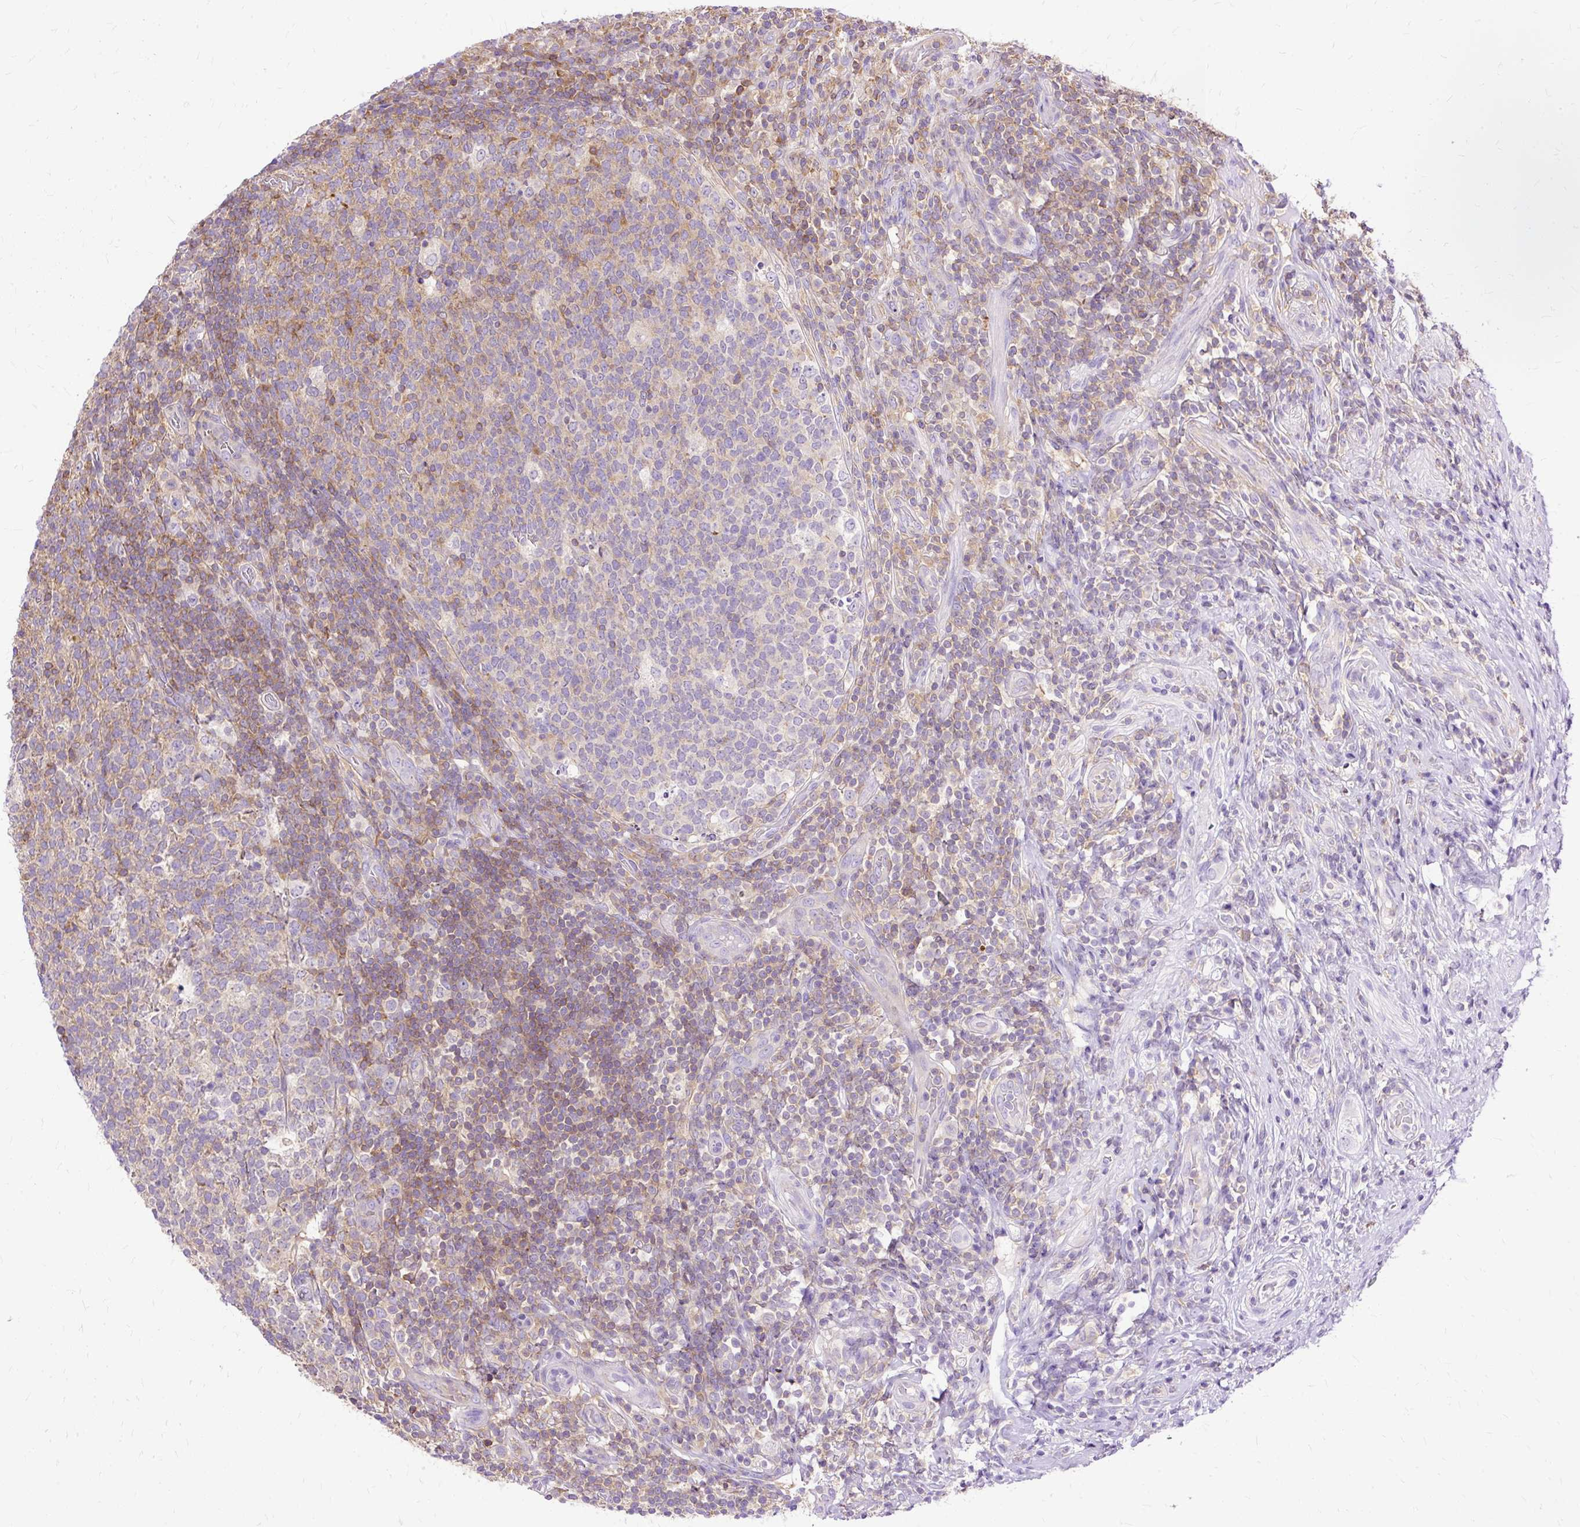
{"staining": {"intensity": "negative", "quantity": "none", "location": "none"}, "tissue": "appendix", "cell_type": "Glandular cells", "image_type": "normal", "snomed": [{"axis": "morphology", "description": "Normal tissue, NOS"}, {"axis": "topography", "description": "Appendix"}], "caption": "Immunohistochemistry histopathology image of benign appendix: human appendix stained with DAB displays no significant protein positivity in glandular cells. (DAB (3,3'-diaminobenzidine) IHC, high magnification).", "gene": "TWF2", "patient": {"sex": "female", "age": 43}}